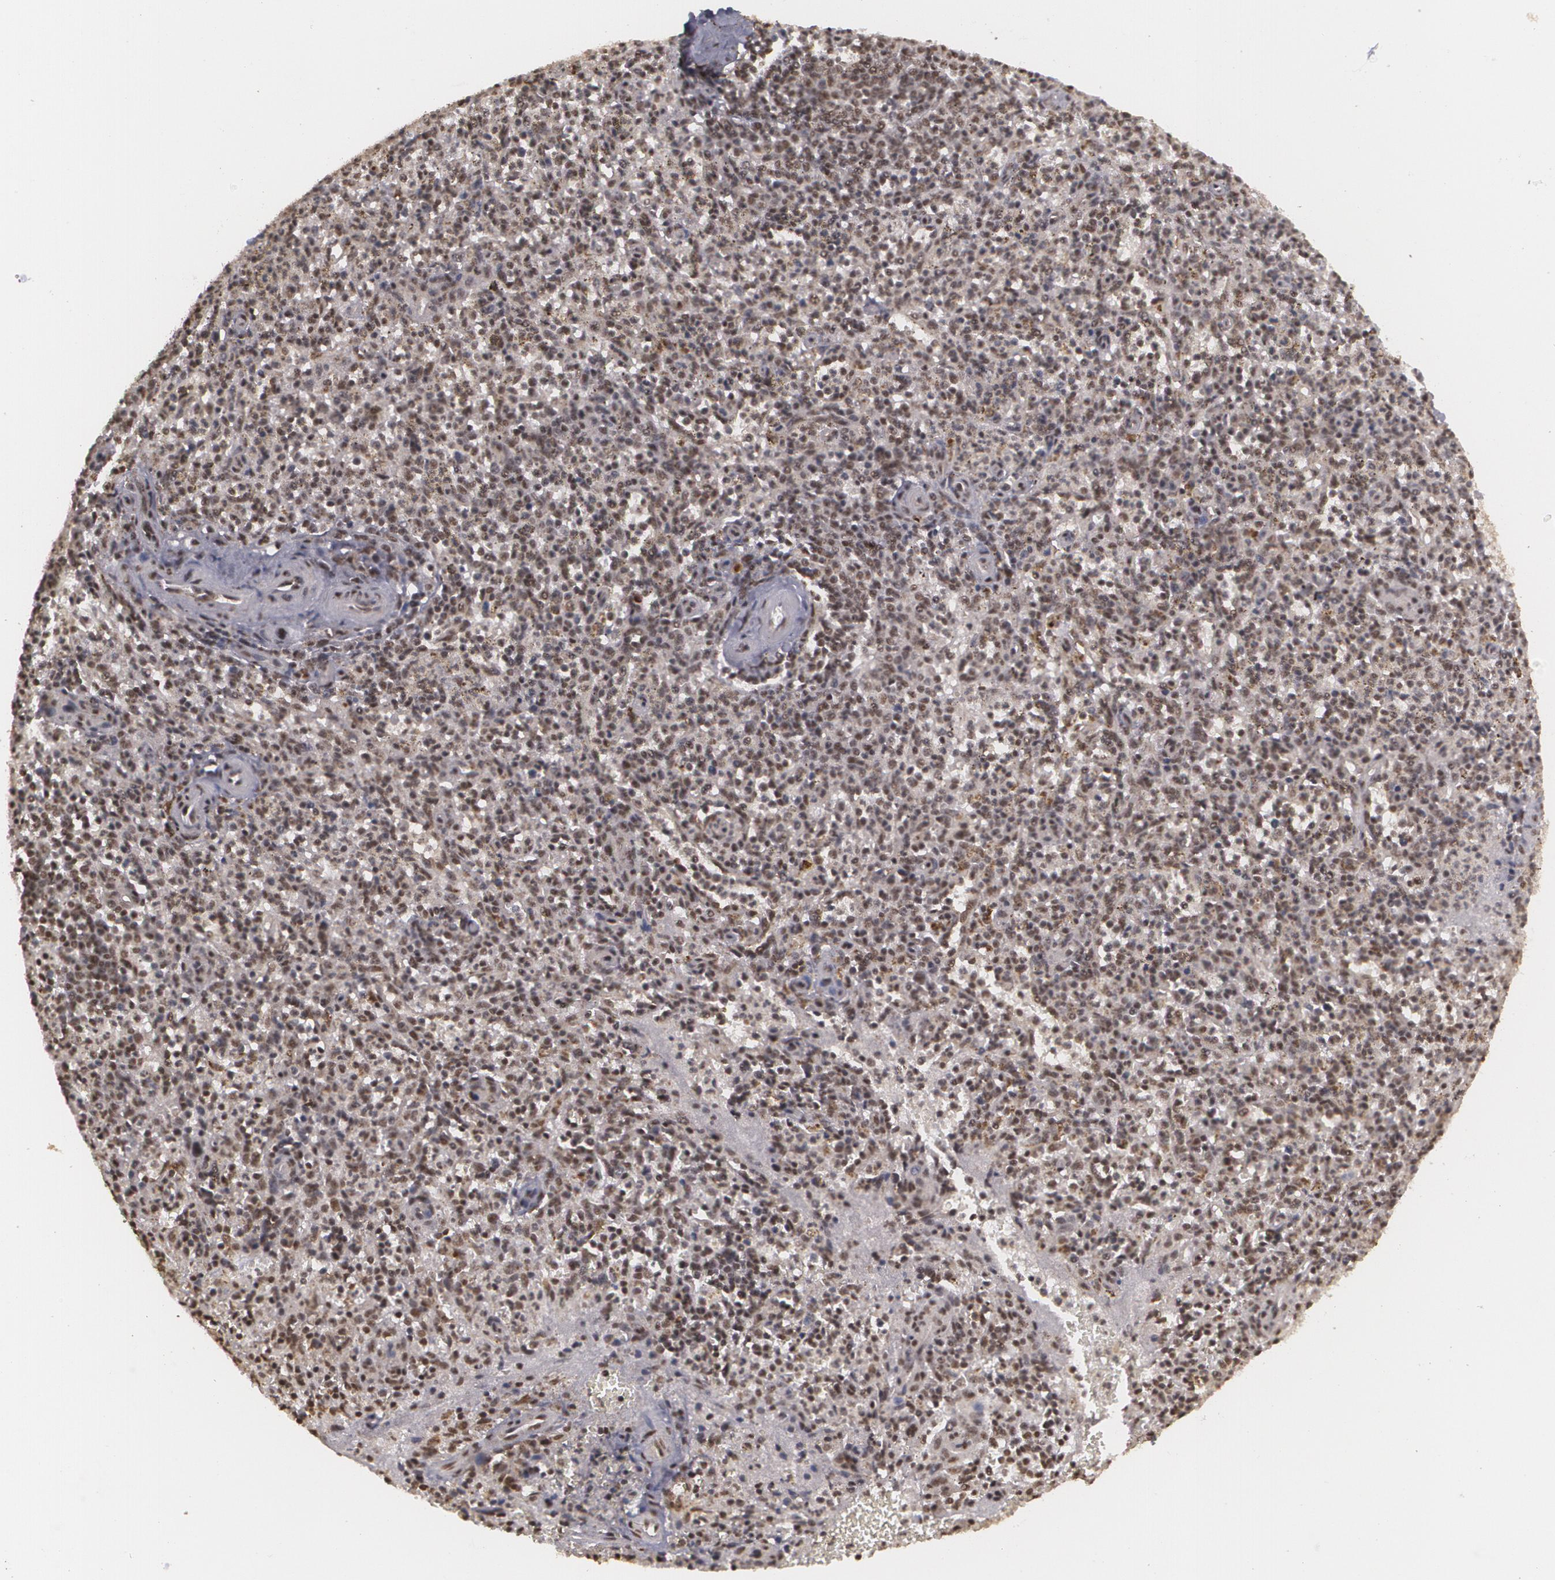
{"staining": {"intensity": "moderate", "quantity": ">75%", "location": "nuclear"}, "tissue": "spleen", "cell_type": "Cells in red pulp", "image_type": "normal", "snomed": [{"axis": "morphology", "description": "Normal tissue, NOS"}, {"axis": "topography", "description": "Spleen"}], "caption": "A high-resolution photomicrograph shows immunohistochemistry staining of normal spleen, which reveals moderate nuclear expression in approximately >75% of cells in red pulp. Nuclei are stained in blue.", "gene": "RXRB", "patient": {"sex": "male", "age": 72}}